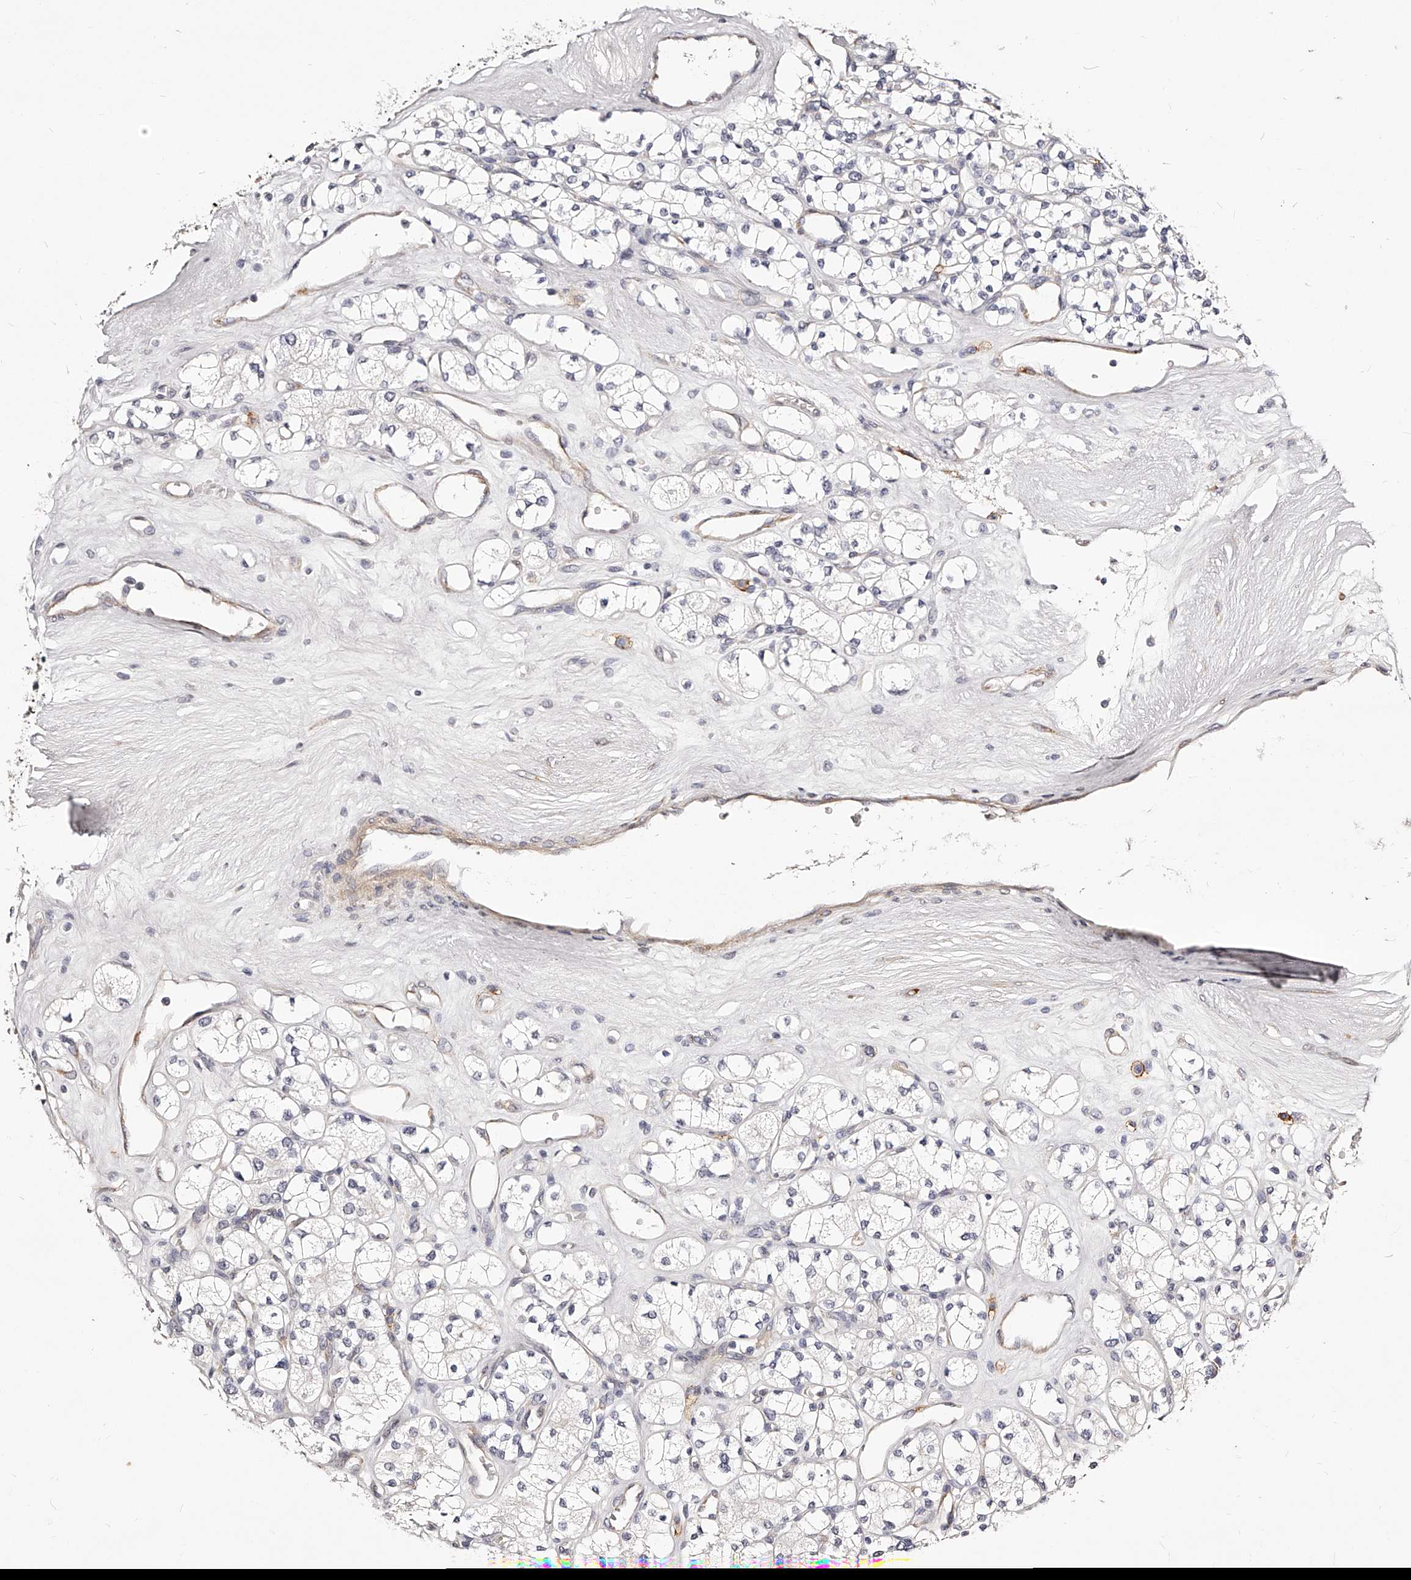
{"staining": {"intensity": "negative", "quantity": "none", "location": "none"}, "tissue": "renal cancer", "cell_type": "Tumor cells", "image_type": "cancer", "snomed": [{"axis": "morphology", "description": "Adenocarcinoma, NOS"}, {"axis": "topography", "description": "Kidney"}], "caption": "DAB (3,3'-diaminobenzidine) immunohistochemical staining of human renal adenocarcinoma demonstrates no significant positivity in tumor cells.", "gene": "CD82", "patient": {"sex": "male", "age": 77}}